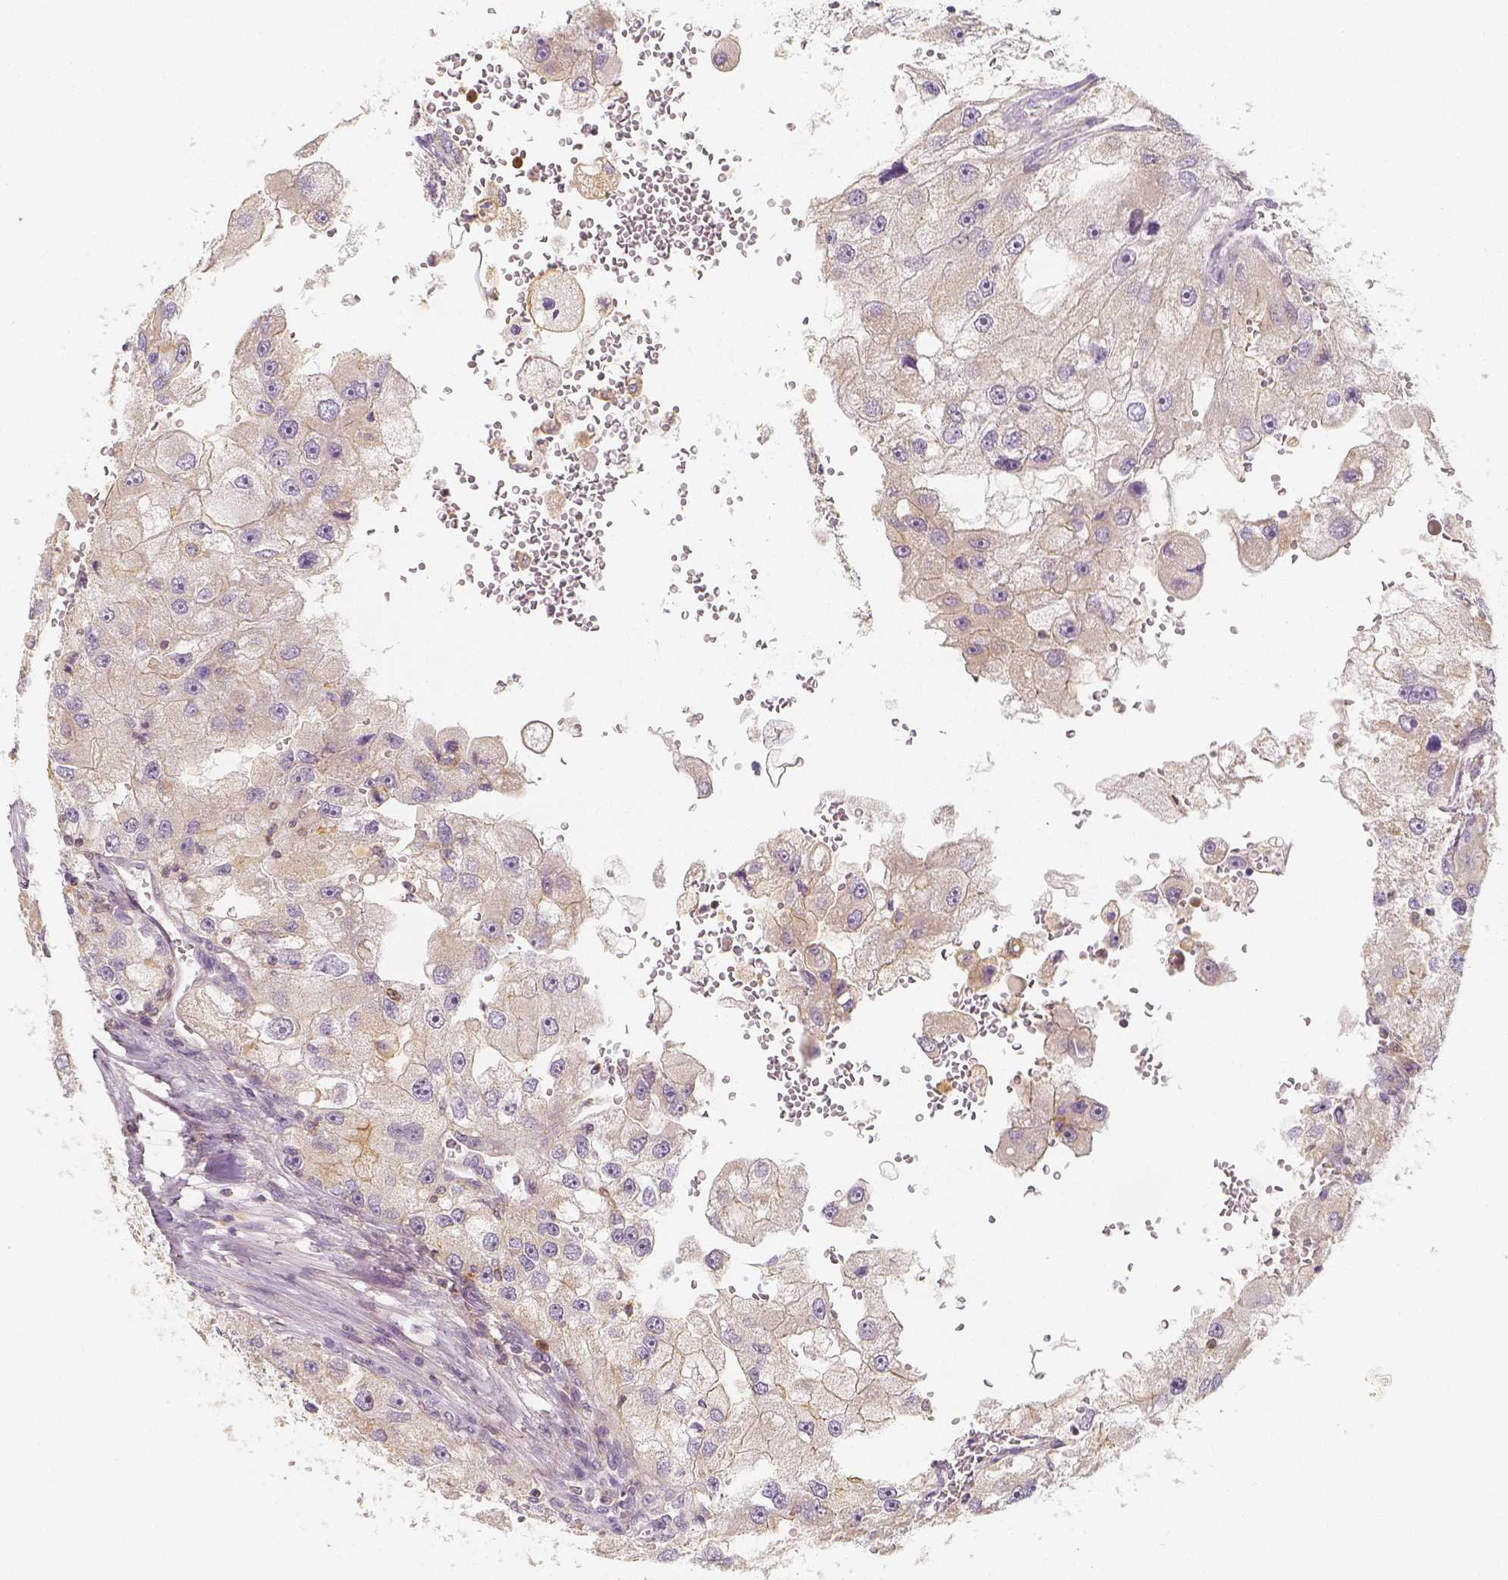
{"staining": {"intensity": "negative", "quantity": "none", "location": "none"}, "tissue": "renal cancer", "cell_type": "Tumor cells", "image_type": "cancer", "snomed": [{"axis": "morphology", "description": "Adenocarcinoma, NOS"}, {"axis": "topography", "description": "Kidney"}], "caption": "Immunohistochemistry micrograph of human renal cancer stained for a protein (brown), which shows no expression in tumor cells. (IHC, brightfield microscopy, high magnification).", "gene": "PTPRJ", "patient": {"sex": "male", "age": 63}}